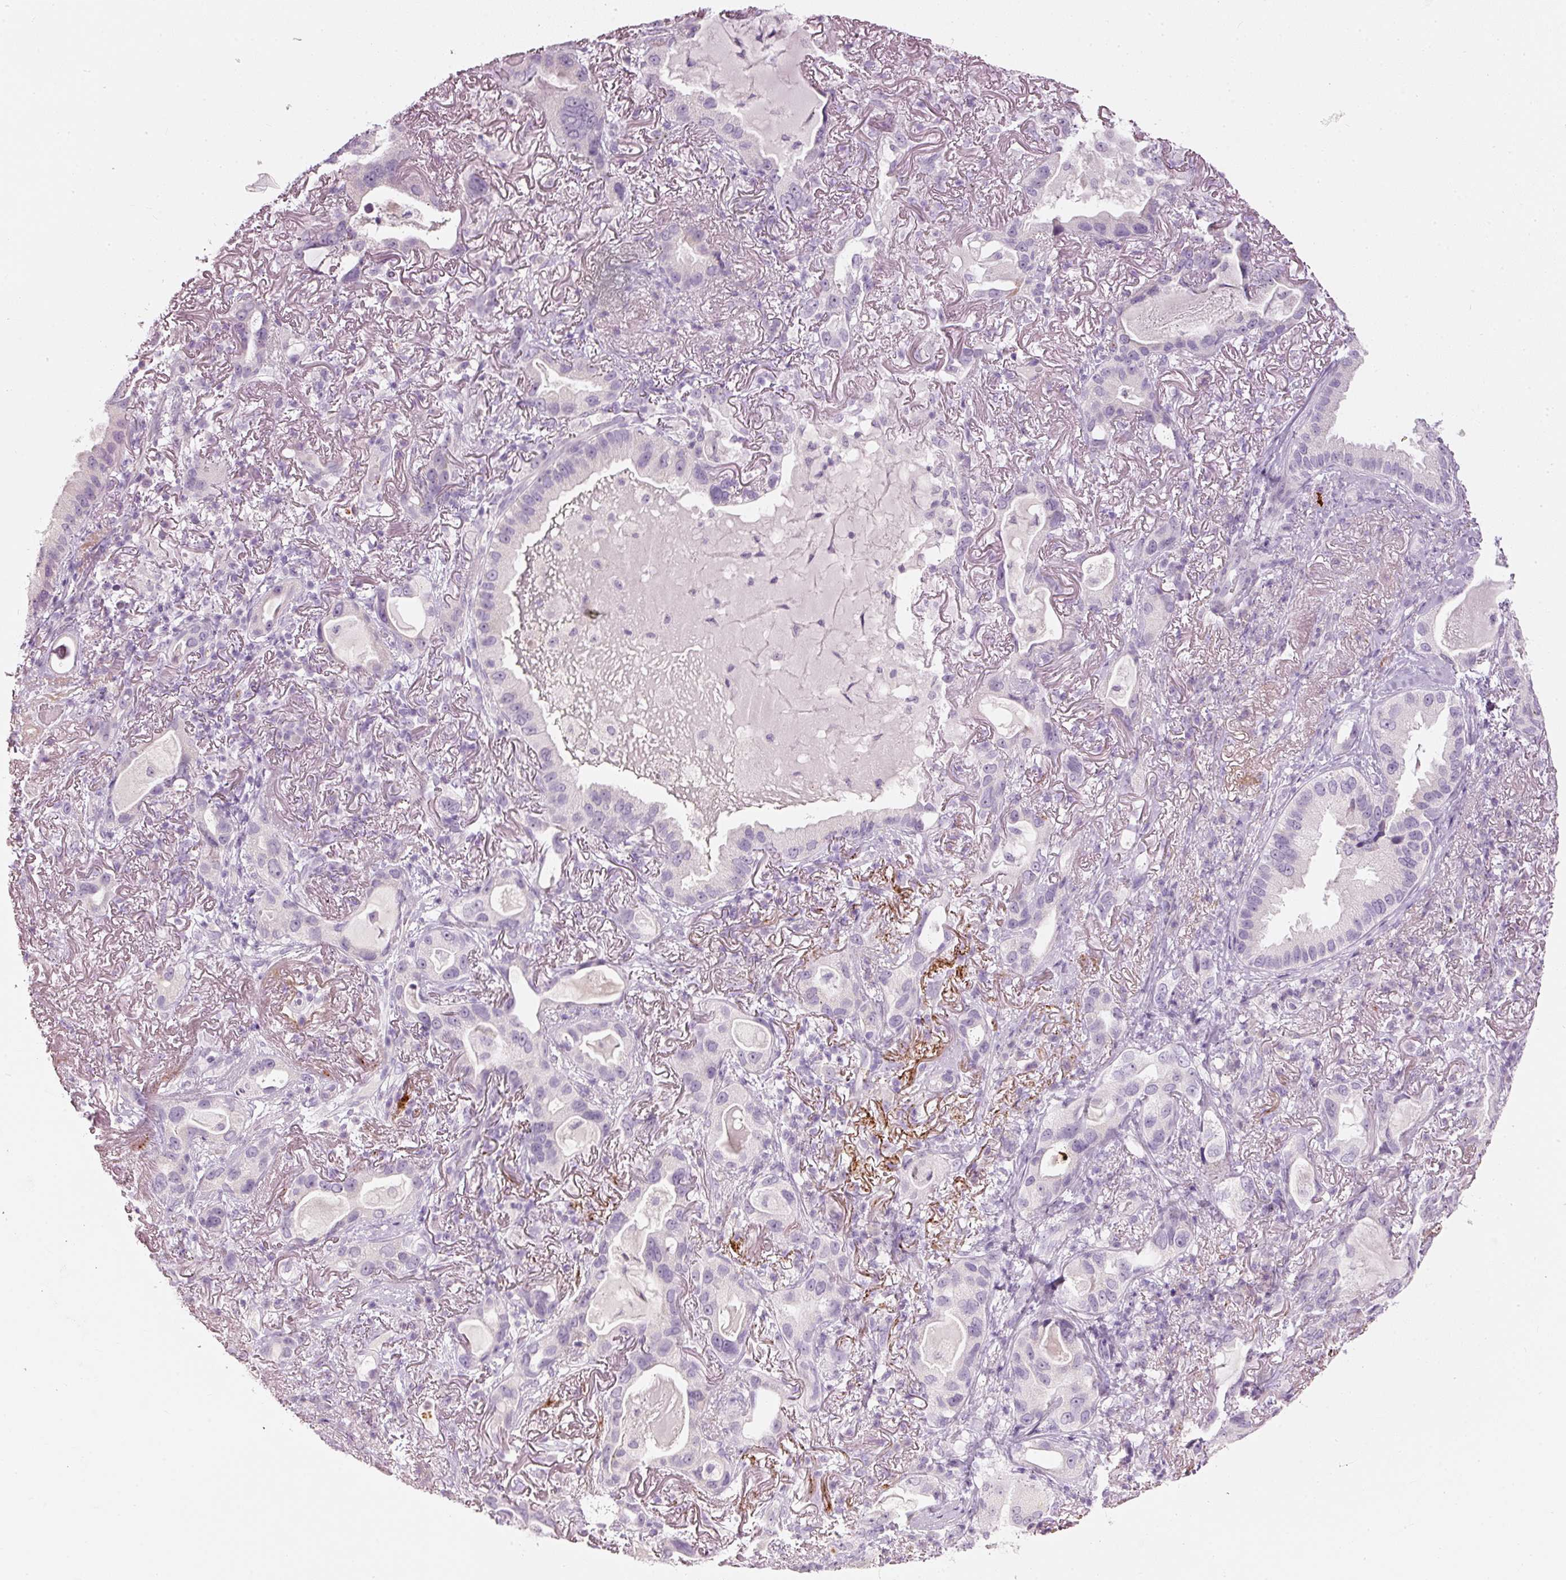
{"staining": {"intensity": "negative", "quantity": "none", "location": "none"}, "tissue": "lung cancer", "cell_type": "Tumor cells", "image_type": "cancer", "snomed": [{"axis": "morphology", "description": "Adenocarcinoma, NOS"}, {"axis": "topography", "description": "Lung"}], "caption": "Tumor cells are negative for protein expression in human adenocarcinoma (lung).", "gene": "LECT2", "patient": {"sex": "female", "age": 69}}